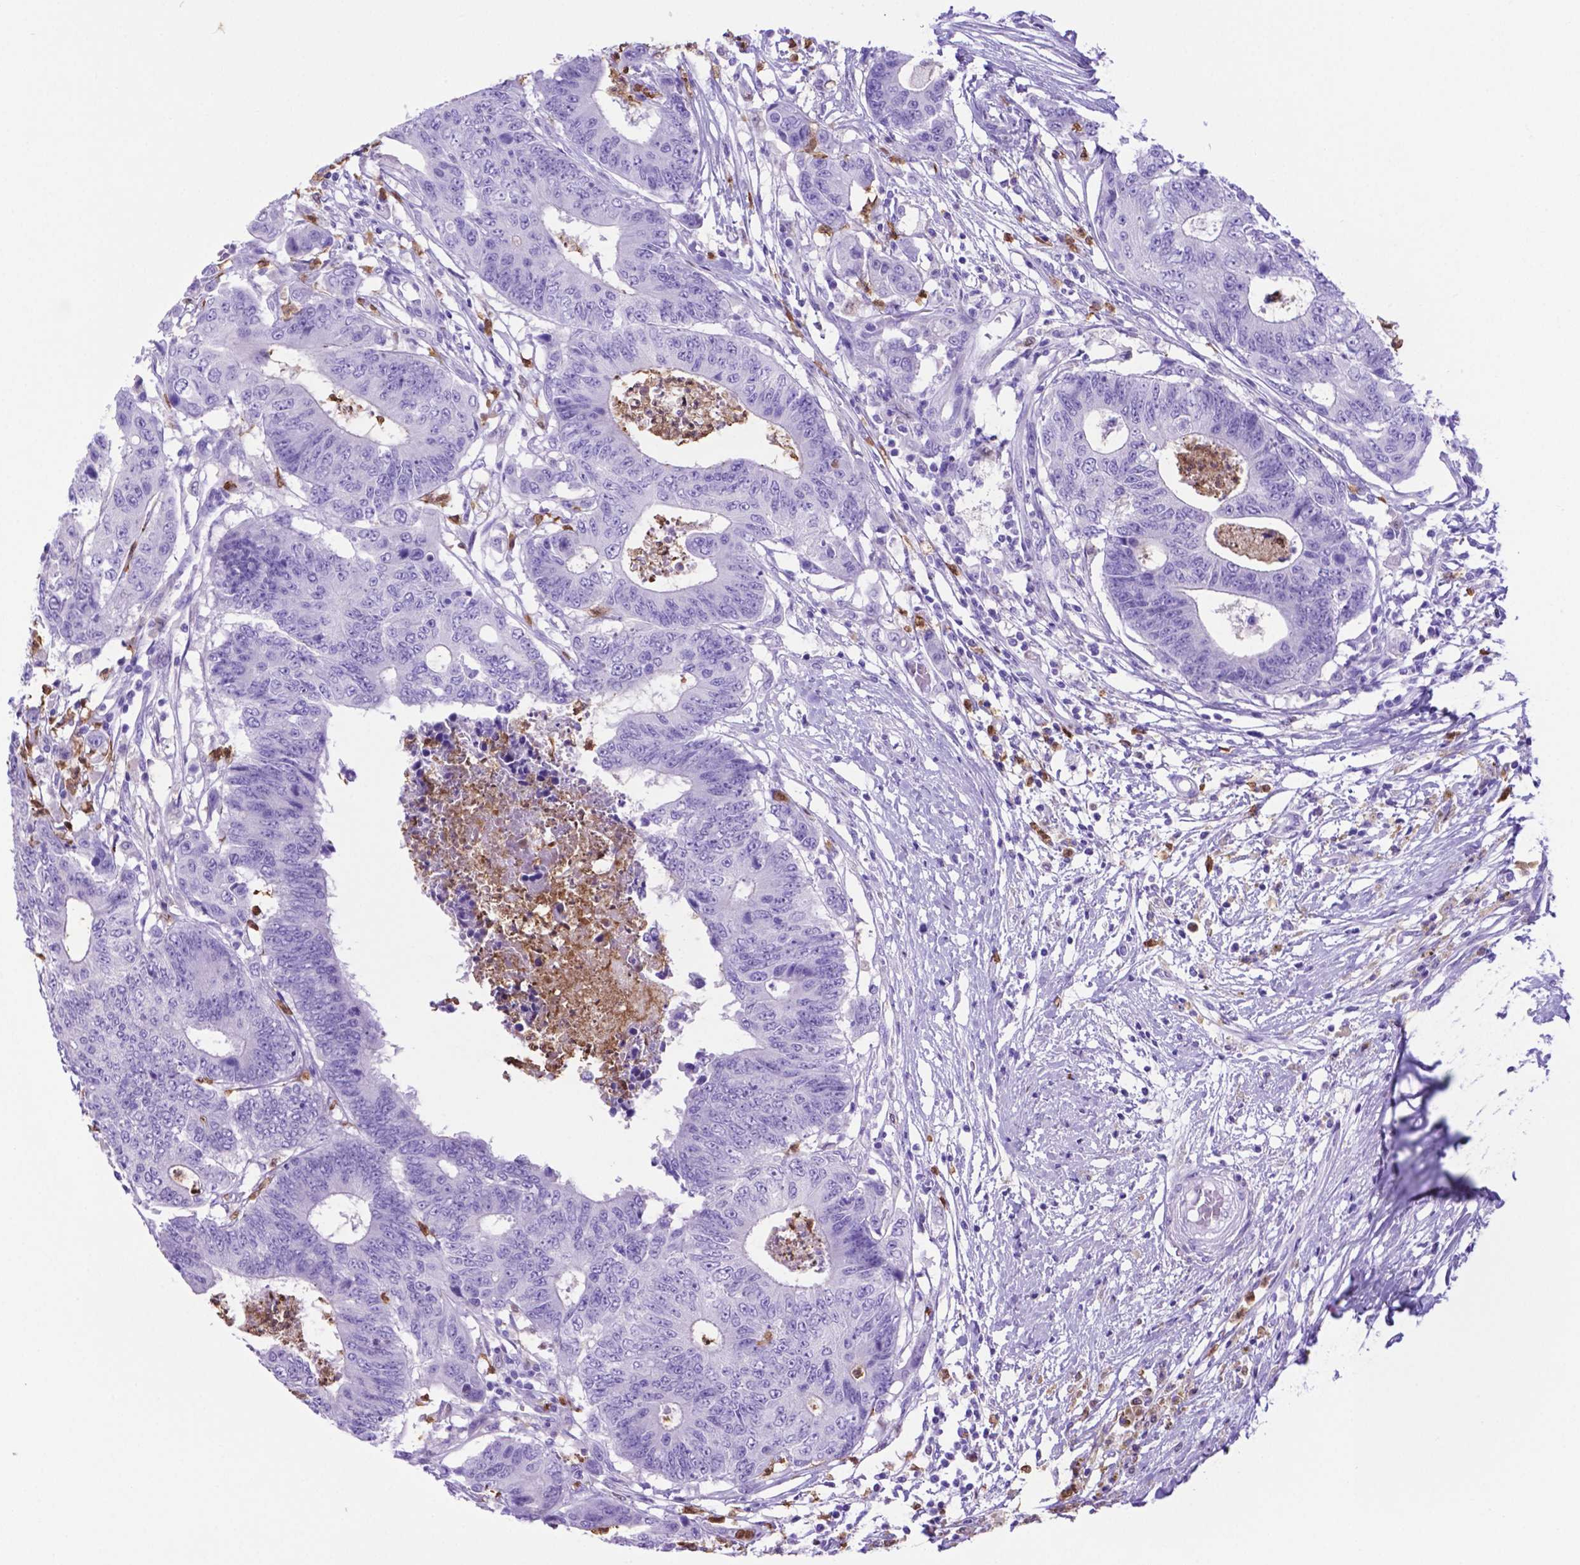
{"staining": {"intensity": "negative", "quantity": "none", "location": "none"}, "tissue": "colorectal cancer", "cell_type": "Tumor cells", "image_type": "cancer", "snomed": [{"axis": "morphology", "description": "Adenocarcinoma, NOS"}, {"axis": "topography", "description": "Colon"}], "caption": "Image shows no significant protein positivity in tumor cells of colorectal cancer.", "gene": "LZTR1", "patient": {"sex": "female", "age": 48}}